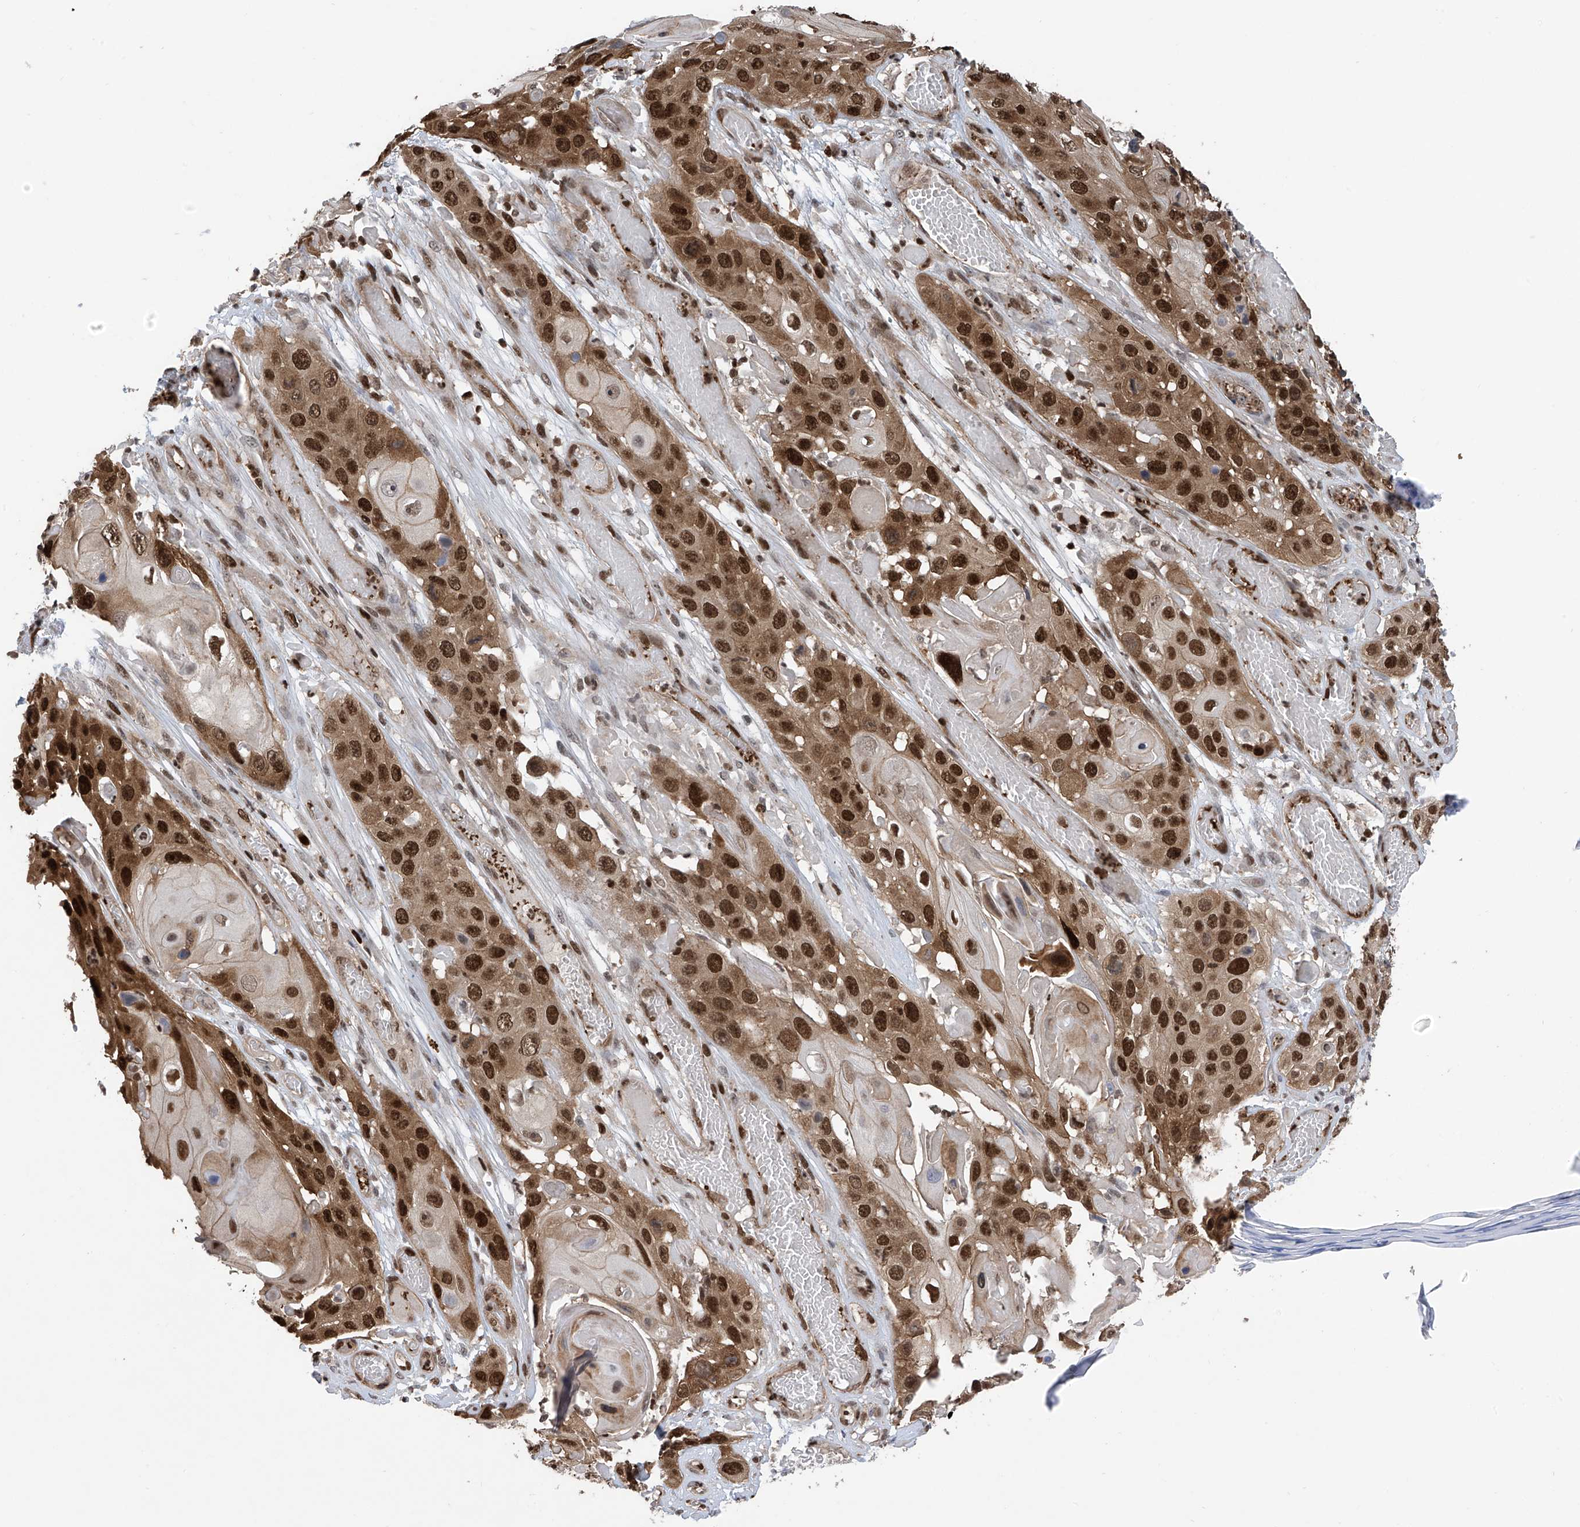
{"staining": {"intensity": "strong", "quantity": ">75%", "location": "cytoplasmic/membranous,nuclear"}, "tissue": "skin cancer", "cell_type": "Tumor cells", "image_type": "cancer", "snomed": [{"axis": "morphology", "description": "Squamous cell carcinoma, NOS"}, {"axis": "topography", "description": "Skin"}], "caption": "Protein analysis of skin squamous cell carcinoma tissue displays strong cytoplasmic/membranous and nuclear staining in about >75% of tumor cells.", "gene": "DNAJC9", "patient": {"sex": "male", "age": 55}}